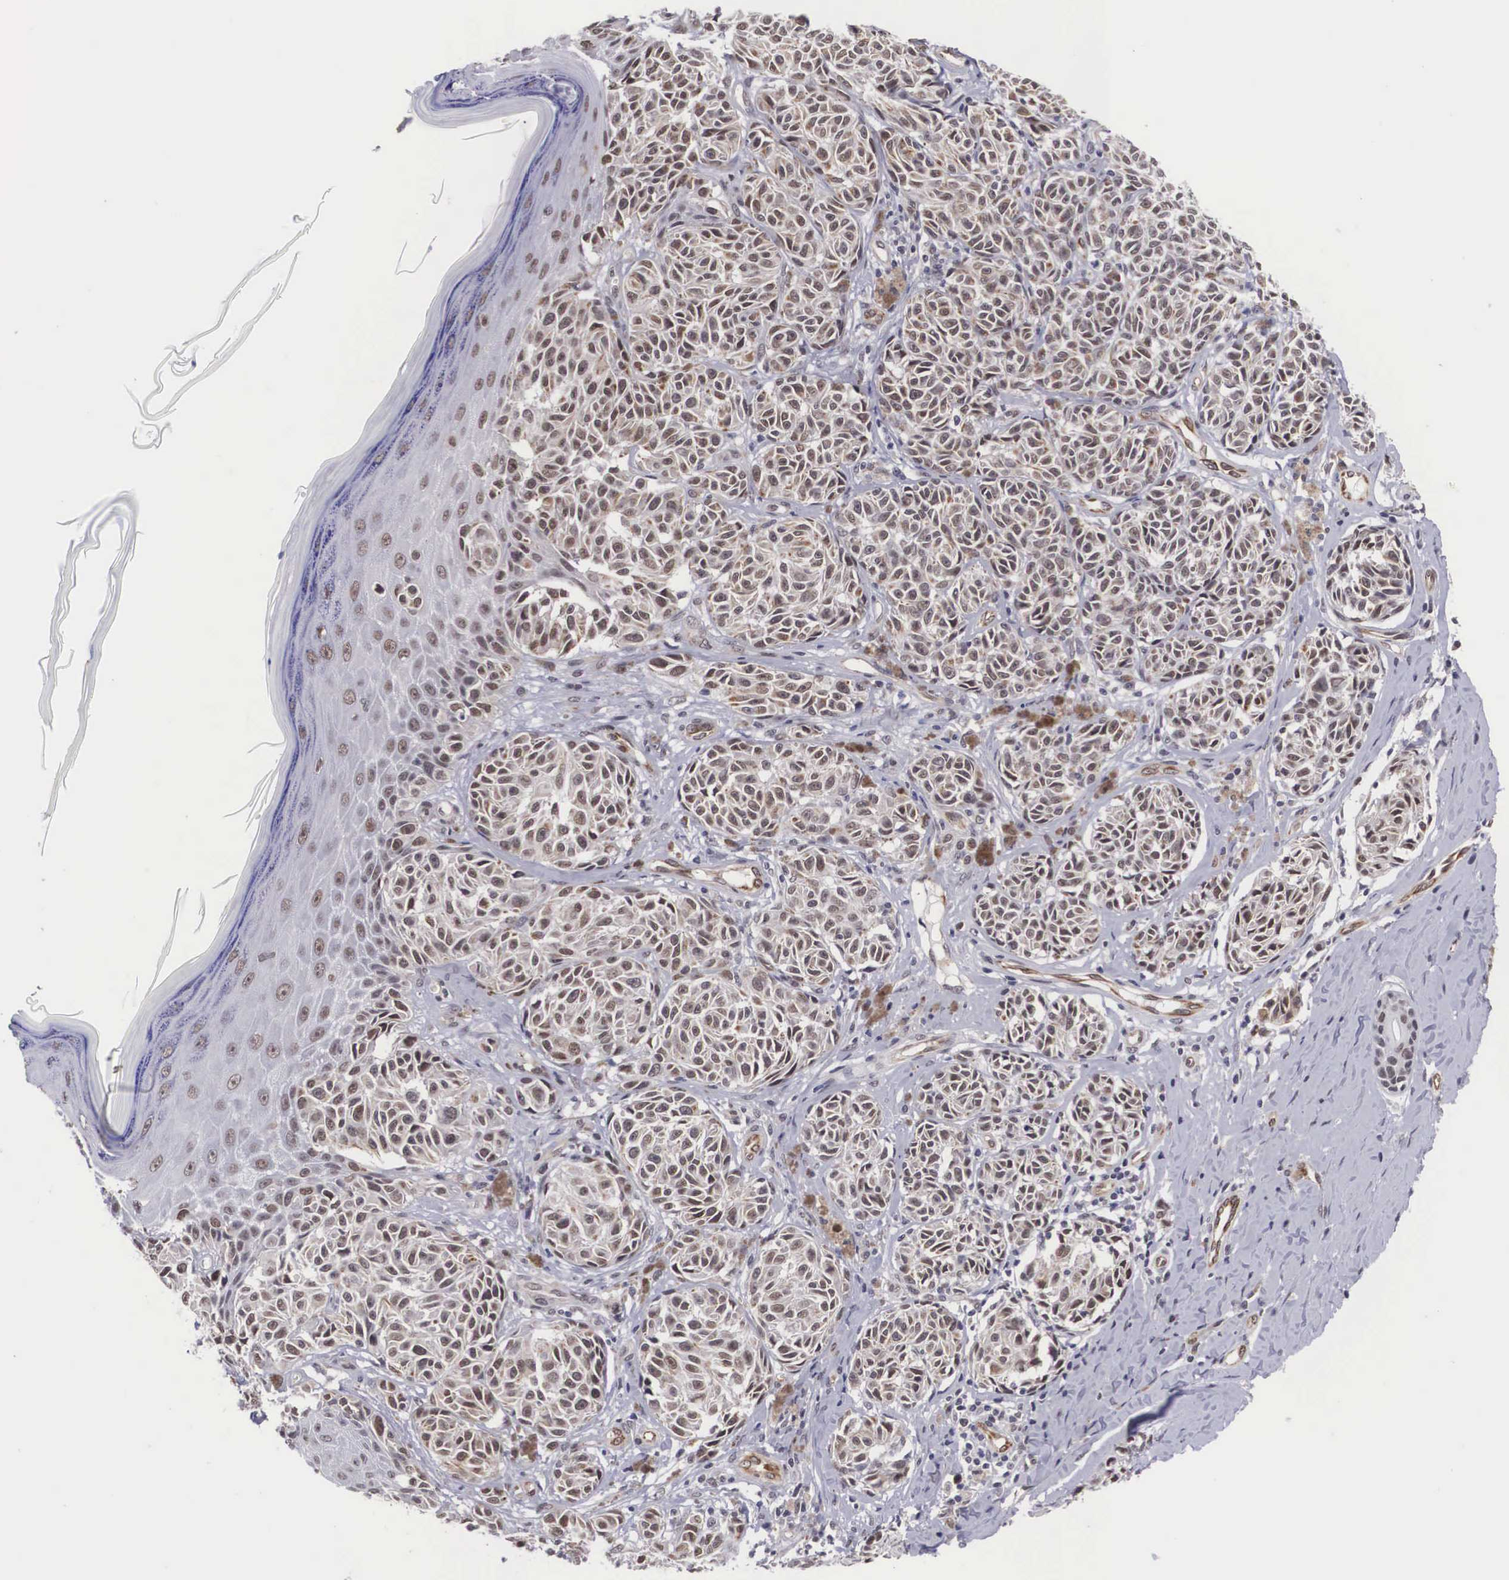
{"staining": {"intensity": "weak", "quantity": ">75%", "location": "nuclear"}, "tissue": "melanoma", "cell_type": "Tumor cells", "image_type": "cancer", "snomed": [{"axis": "morphology", "description": "Malignant melanoma, NOS"}, {"axis": "topography", "description": "Skin"}], "caption": "High-power microscopy captured an immunohistochemistry (IHC) micrograph of melanoma, revealing weak nuclear positivity in approximately >75% of tumor cells.", "gene": "MORC2", "patient": {"sex": "male", "age": 49}}